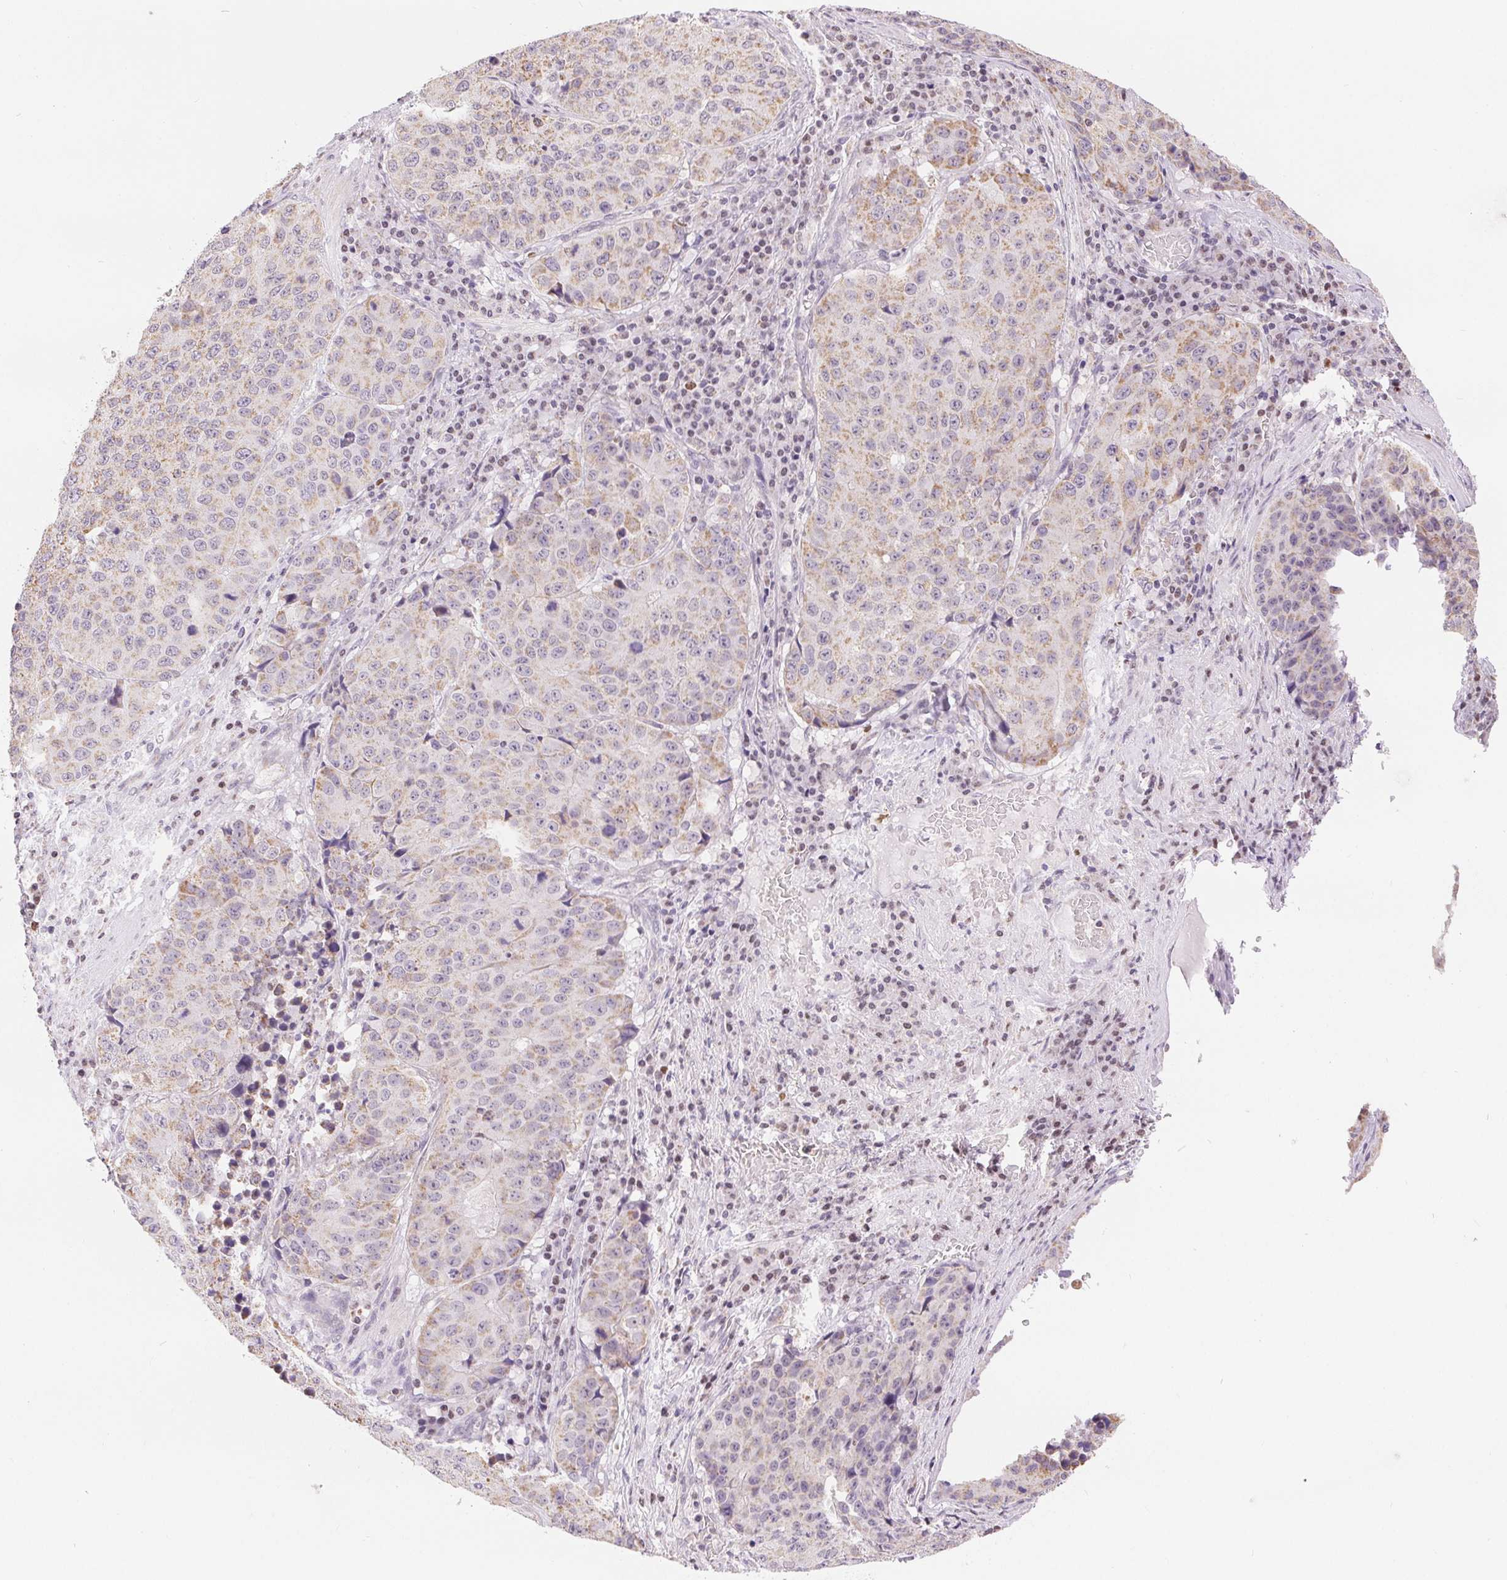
{"staining": {"intensity": "weak", "quantity": "25%-75%", "location": "cytoplasmic/membranous"}, "tissue": "stomach cancer", "cell_type": "Tumor cells", "image_type": "cancer", "snomed": [{"axis": "morphology", "description": "Adenocarcinoma, NOS"}, {"axis": "topography", "description": "Stomach"}], "caption": "Adenocarcinoma (stomach) stained with DAB (3,3'-diaminobenzidine) immunohistochemistry exhibits low levels of weak cytoplasmic/membranous positivity in approximately 25%-75% of tumor cells. (Brightfield microscopy of DAB IHC at high magnification).", "gene": "POU2F2", "patient": {"sex": "male", "age": 71}}